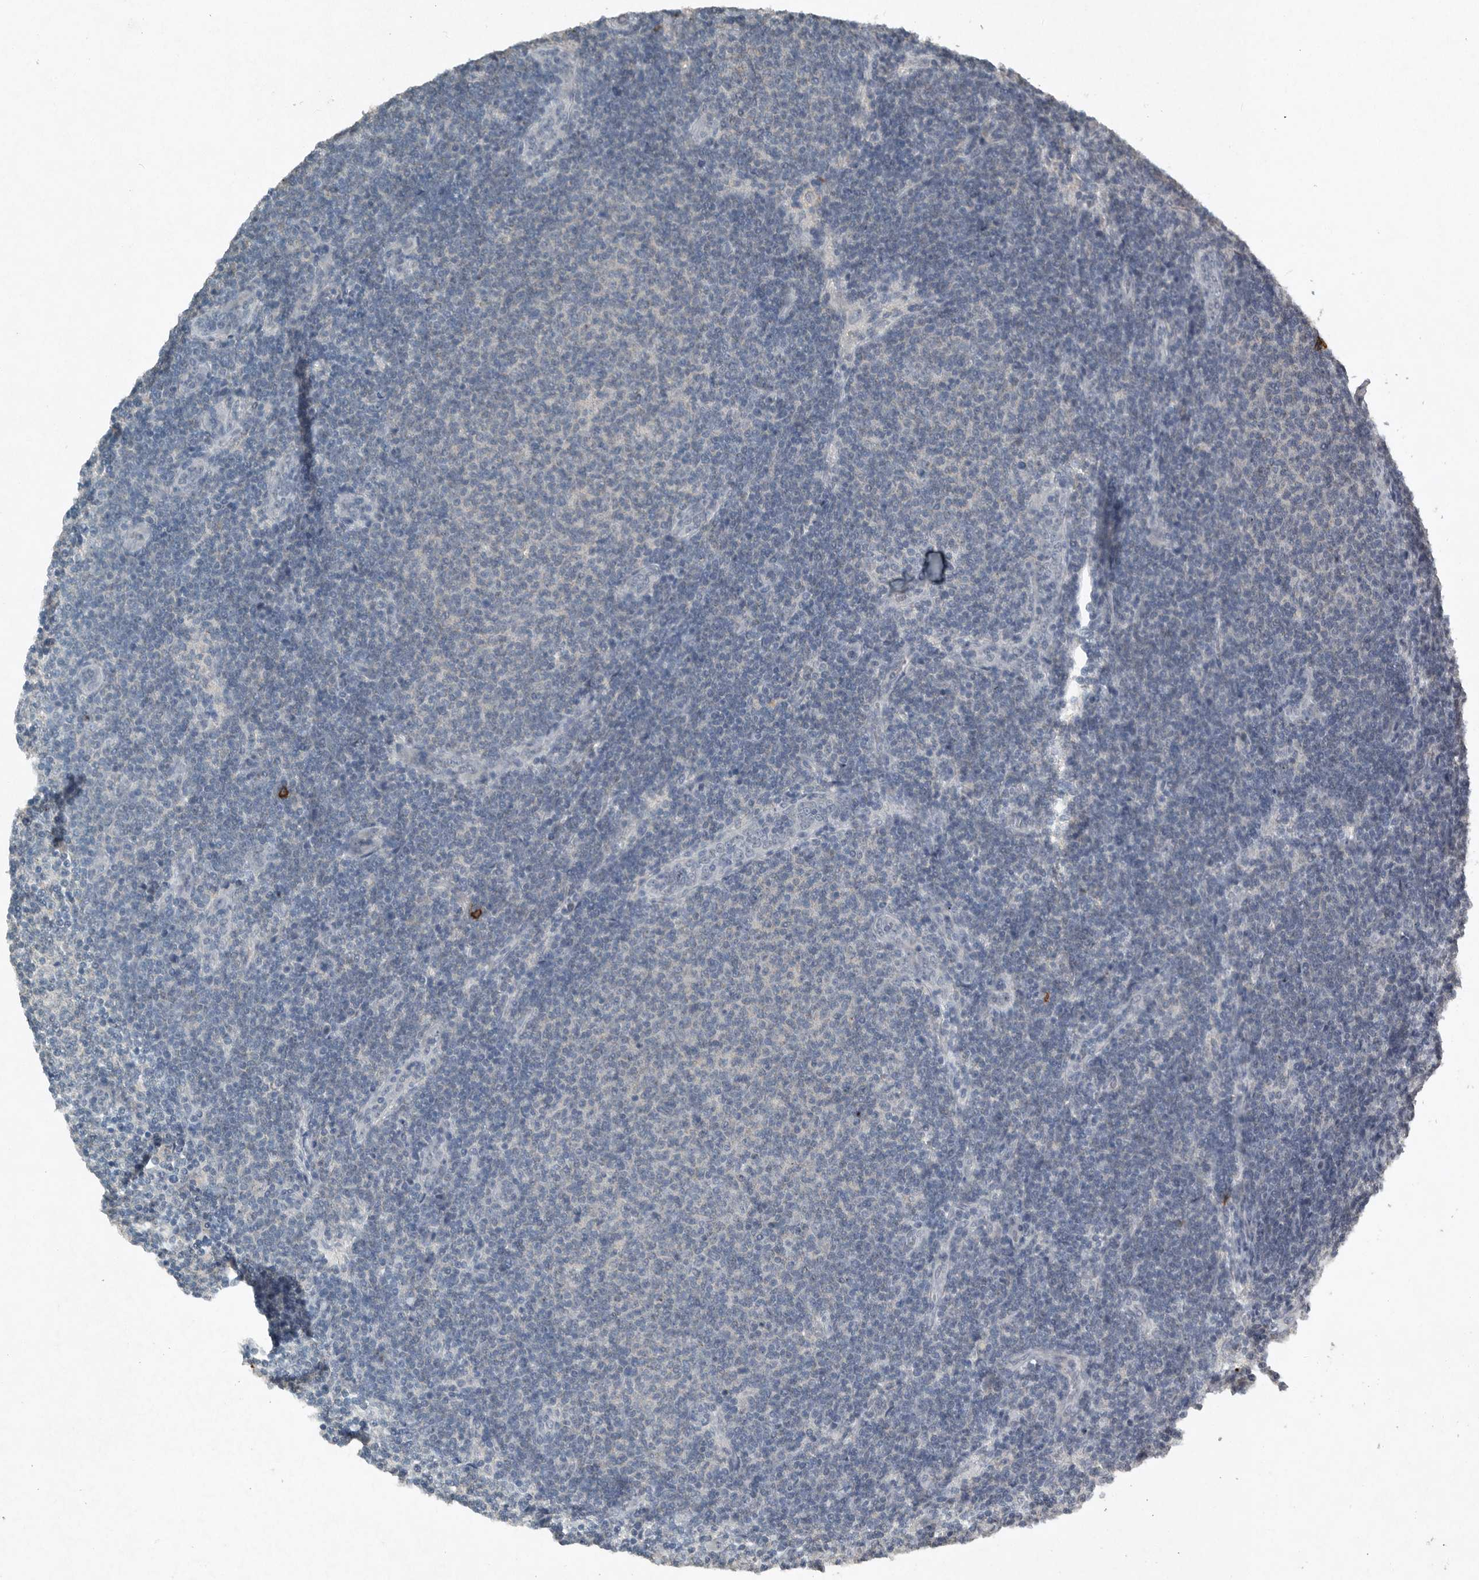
{"staining": {"intensity": "negative", "quantity": "none", "location": "none"}, "tissue": "lymphoma", "cell_type": "Tumor cells", "image_type": "cancer", "snomed": [{"axis": "morphology", "description": "Malignant lymphoma, non-Hodgkin's type, Low grade"}, {"axis": "topography", "description": "Lymph node"}], "caption": "The histopathology image reveals no significant positivity in tumor cells of lymphoma. (IHC, brightfield microscopy, high magnification).", "gene": "IL20", "patient": {"sex": "male", "age": 66}}